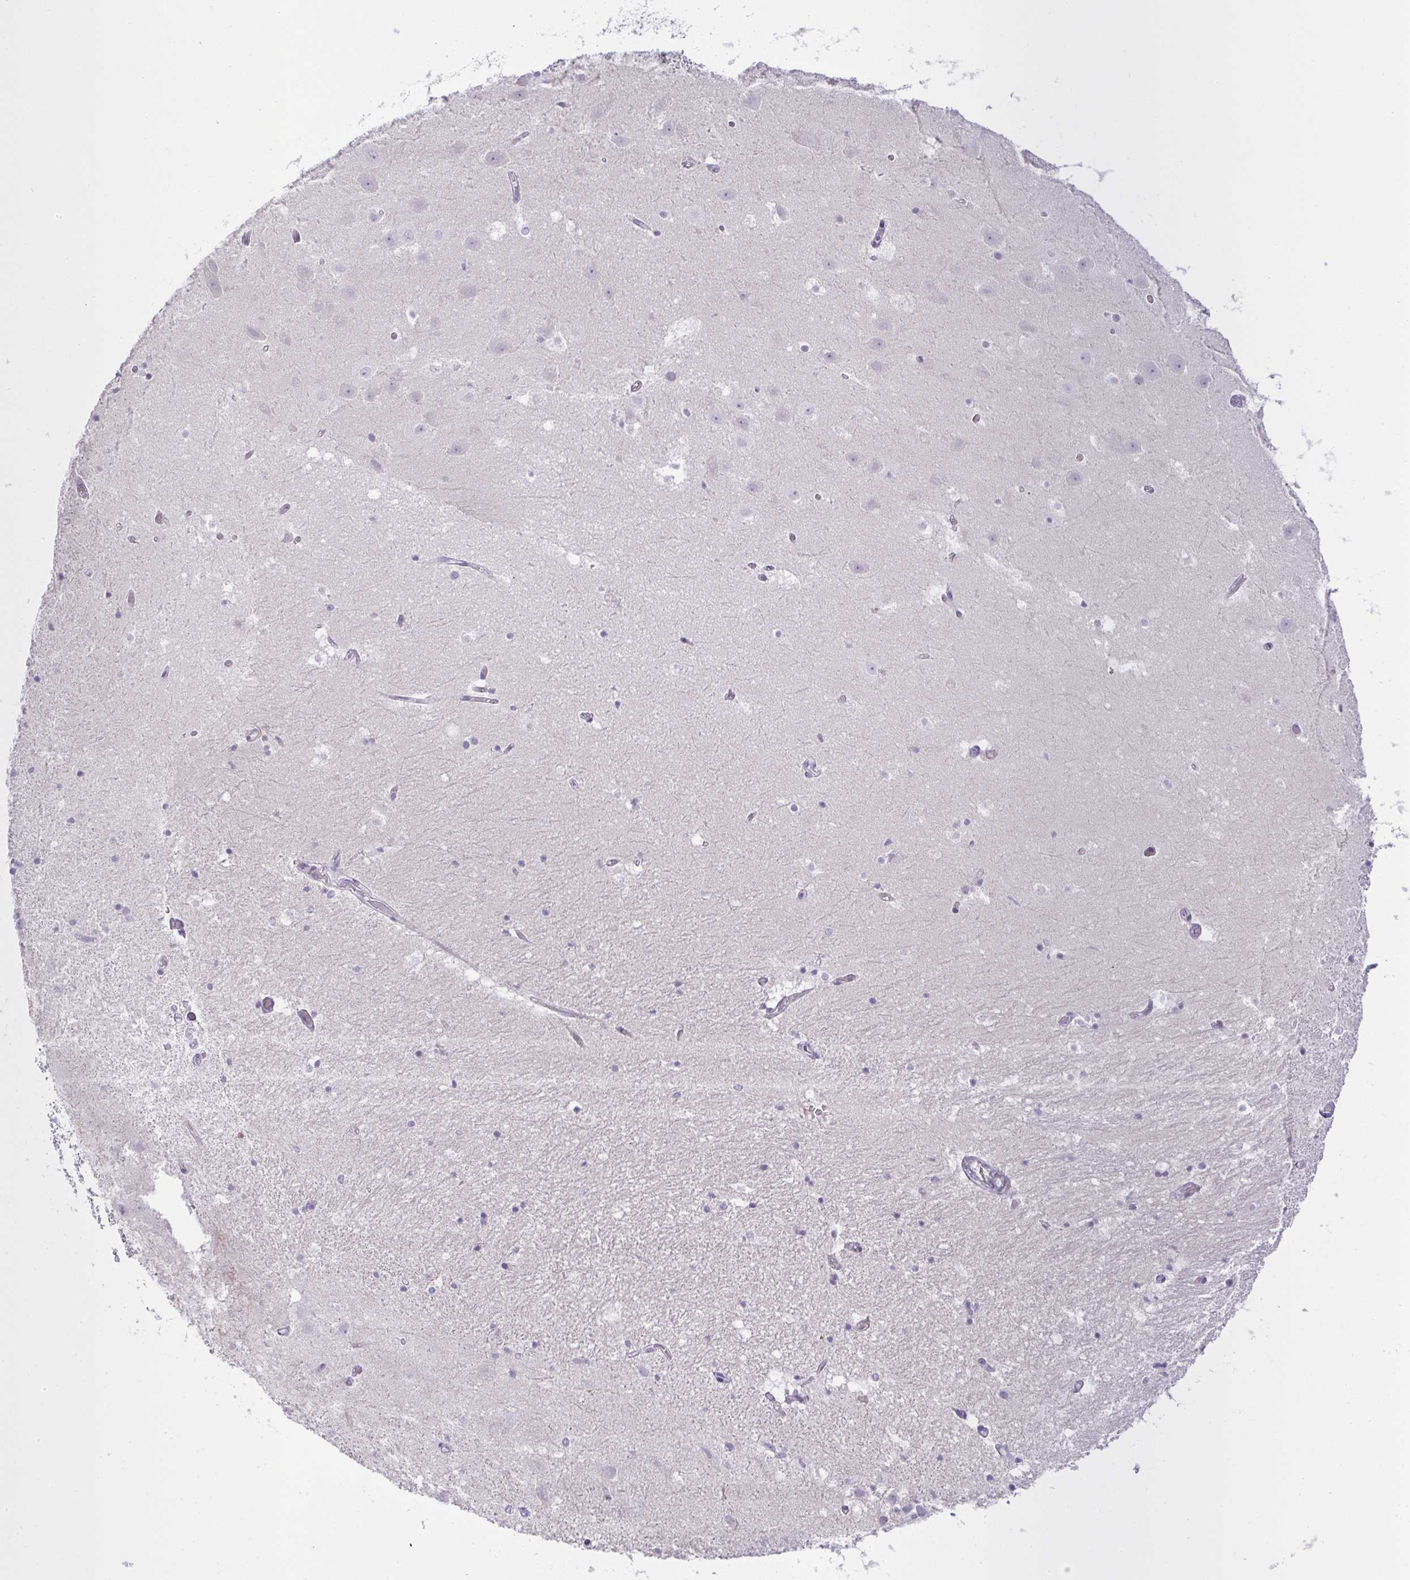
{"staining": {"intensity": "negative", "quantity": "none", "location": "none"}, "tissue": "hippocampus", "cell_type": "Glial cells", "image_type": "normal", "snomed": [{"axis": "morphology", "description": "Normal tissue, NOS"}, {"axis": "topography", "description": "Hippocampus"}], "caption": "Image shows no significant protein positivity in glial cells of unremarkable hippocampus. Brightfield microscopy of IHC stained with DAB (3,3'-diaminobenzidine) (brown) and hematoxylin (blue), captured at high magnification.", "gene": "SIRPB2", "patient": {"sex": "female", "age": 52}}